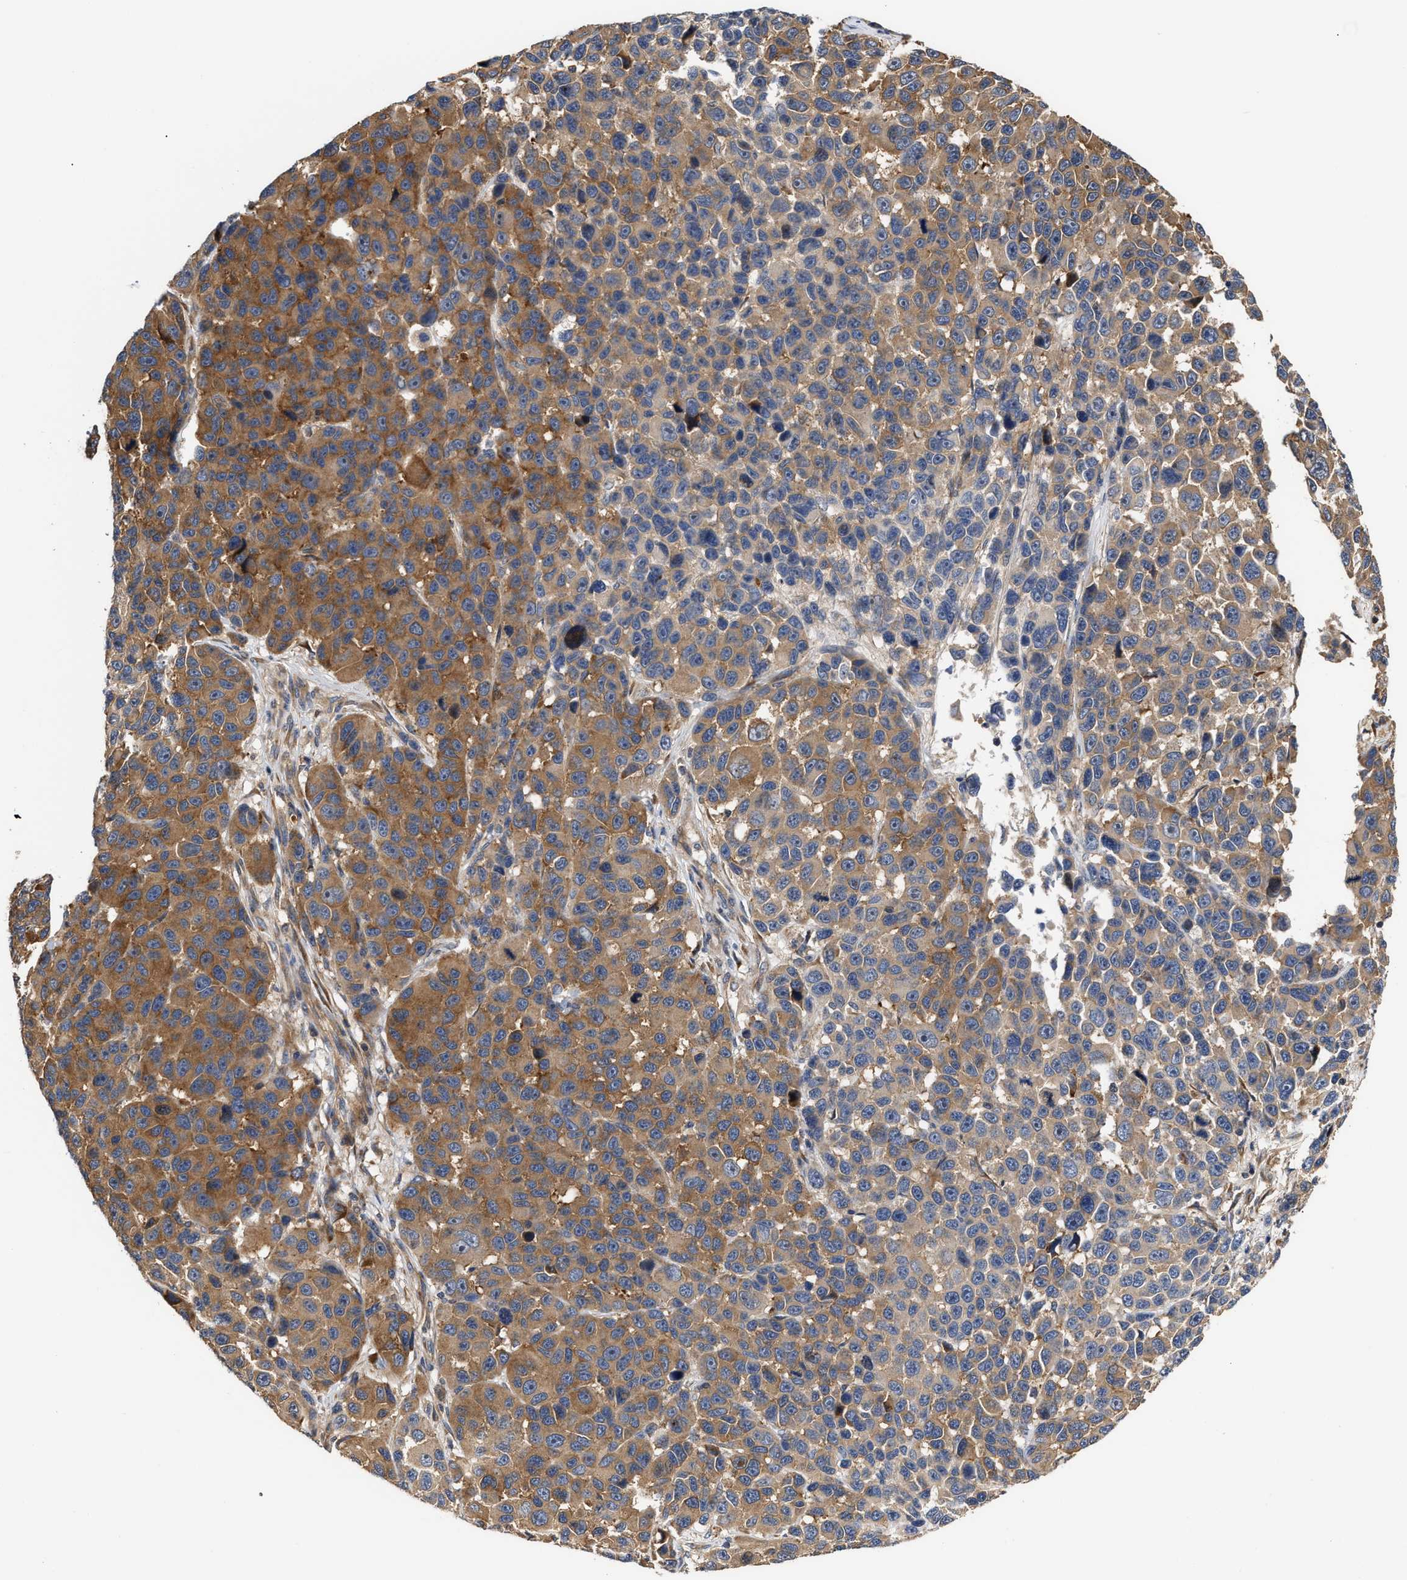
{"staining": {"intensity": "moderate", "quantity": ">75%", "location": "cytoplasmic/membranous"}, "tissue": "melanoma", "cell_type": "Tumor cells", "image_type": "cancer", "snomed": [{"axis": "morphology", "description": "Malignant melanoma, NOS"}, {"axis": "topography", "description": "Skin"}], "caption": "Protein staining displays moderate cytoplasmic/membranous positivity in about >75% of tumor cells in malignant melanoma.", "gene": "CLIP2", "patient": {"sex": "male", "age": 53}}